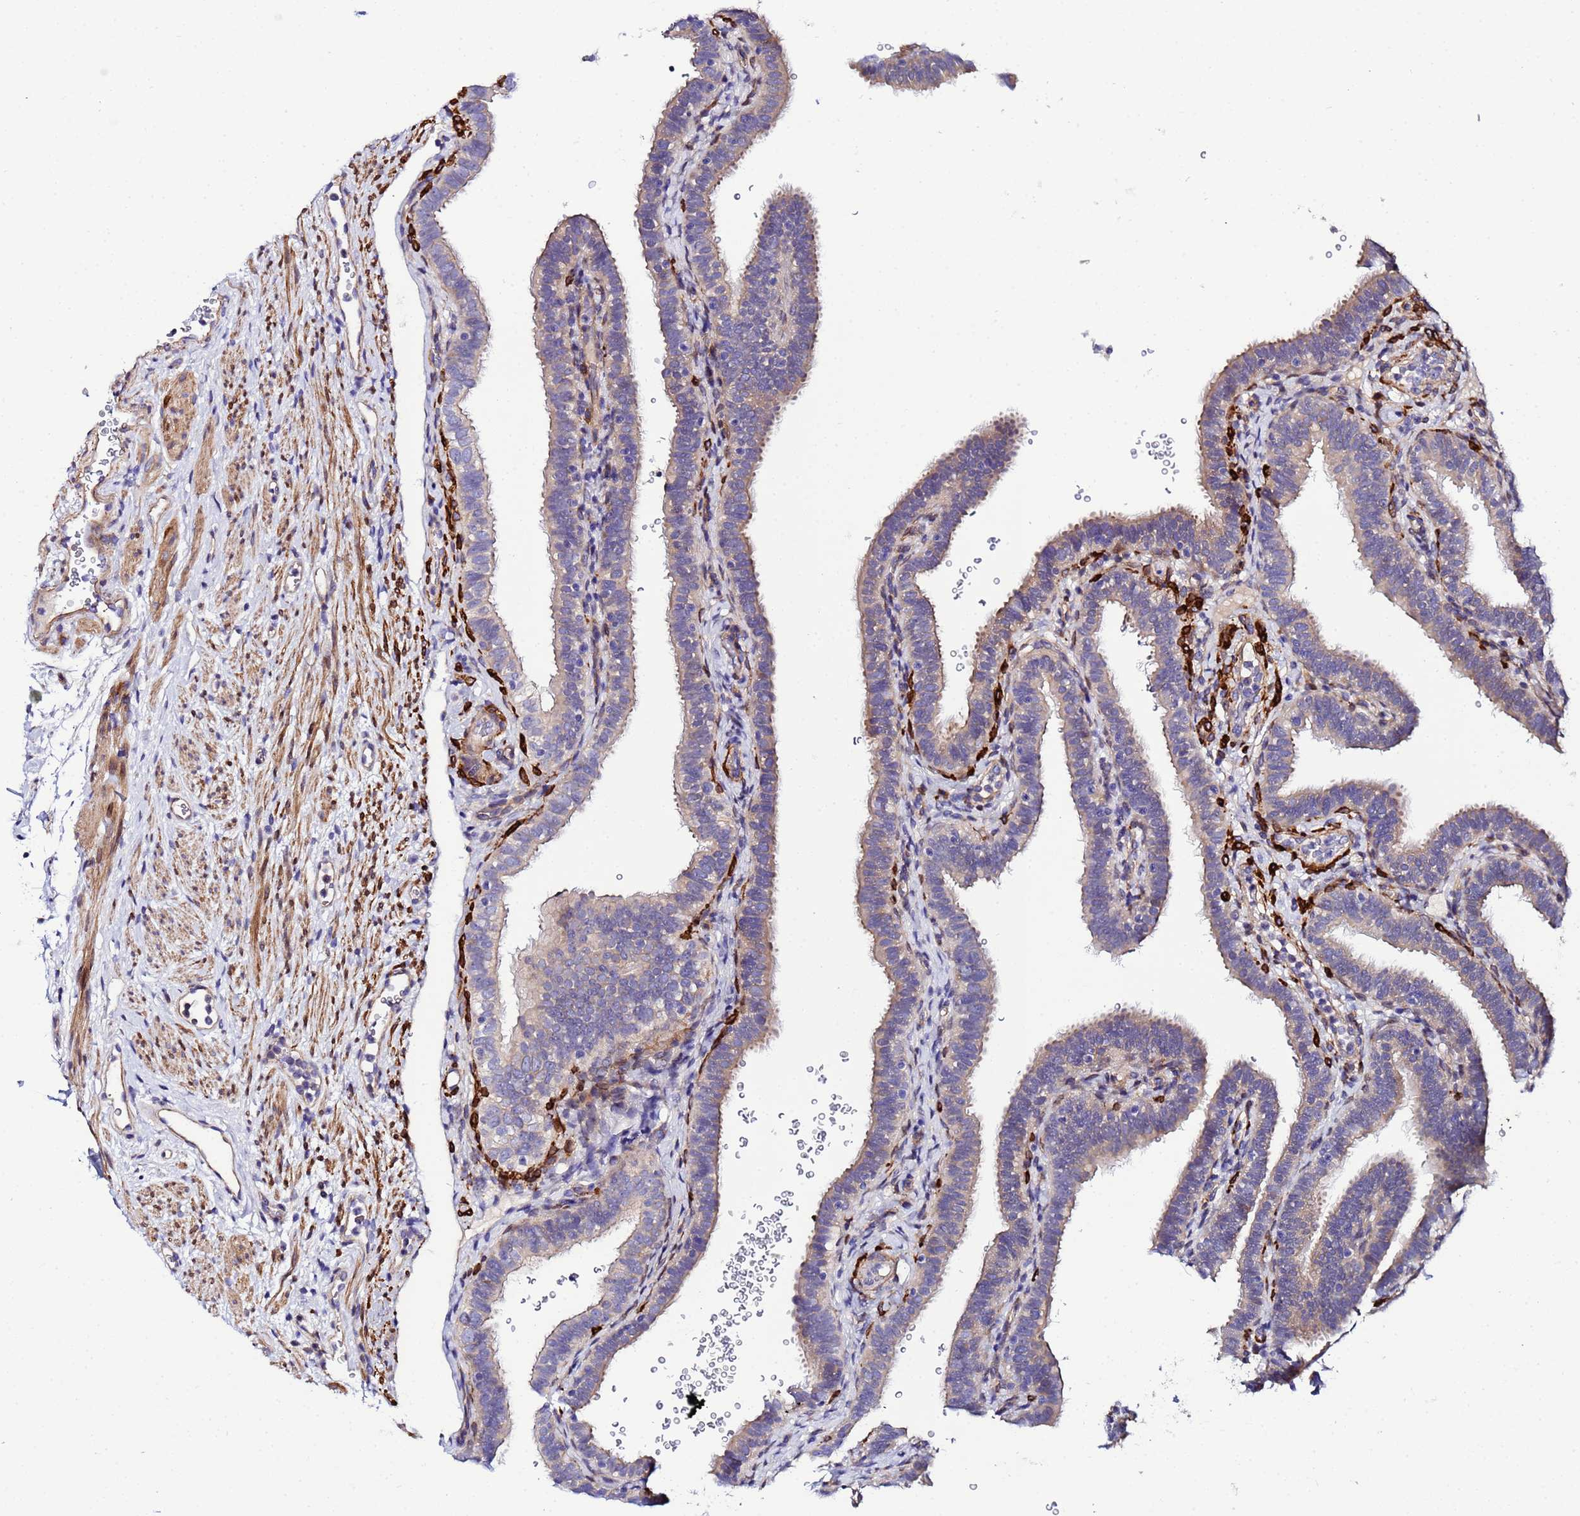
{"staining": {"intensity": "moderate", "quantity": "25%-75%", "location": "cytoplasmic/membranous"}, "tissue": "fallopian tube", "cell_type": "Glandular cells", "image_type": "normal", "snomed": [{"axis": "morphology", "description": "Normal tissue, NOS"}, {"axis": "topography", "description": "Fallopian tube"}], "caption": "IHC photomicrograph of benign fallopian tube: fallopian tube stained using immunohistochemistry (IHC) reveals medium levels of moderate protein expression localized specifically in the cytoplasmic/membranous of glandular cells, appearing as a cytoplasmic/membranous brown color.", "gene": "JRKL", "patient": {"sex": "female", "age": 41}}